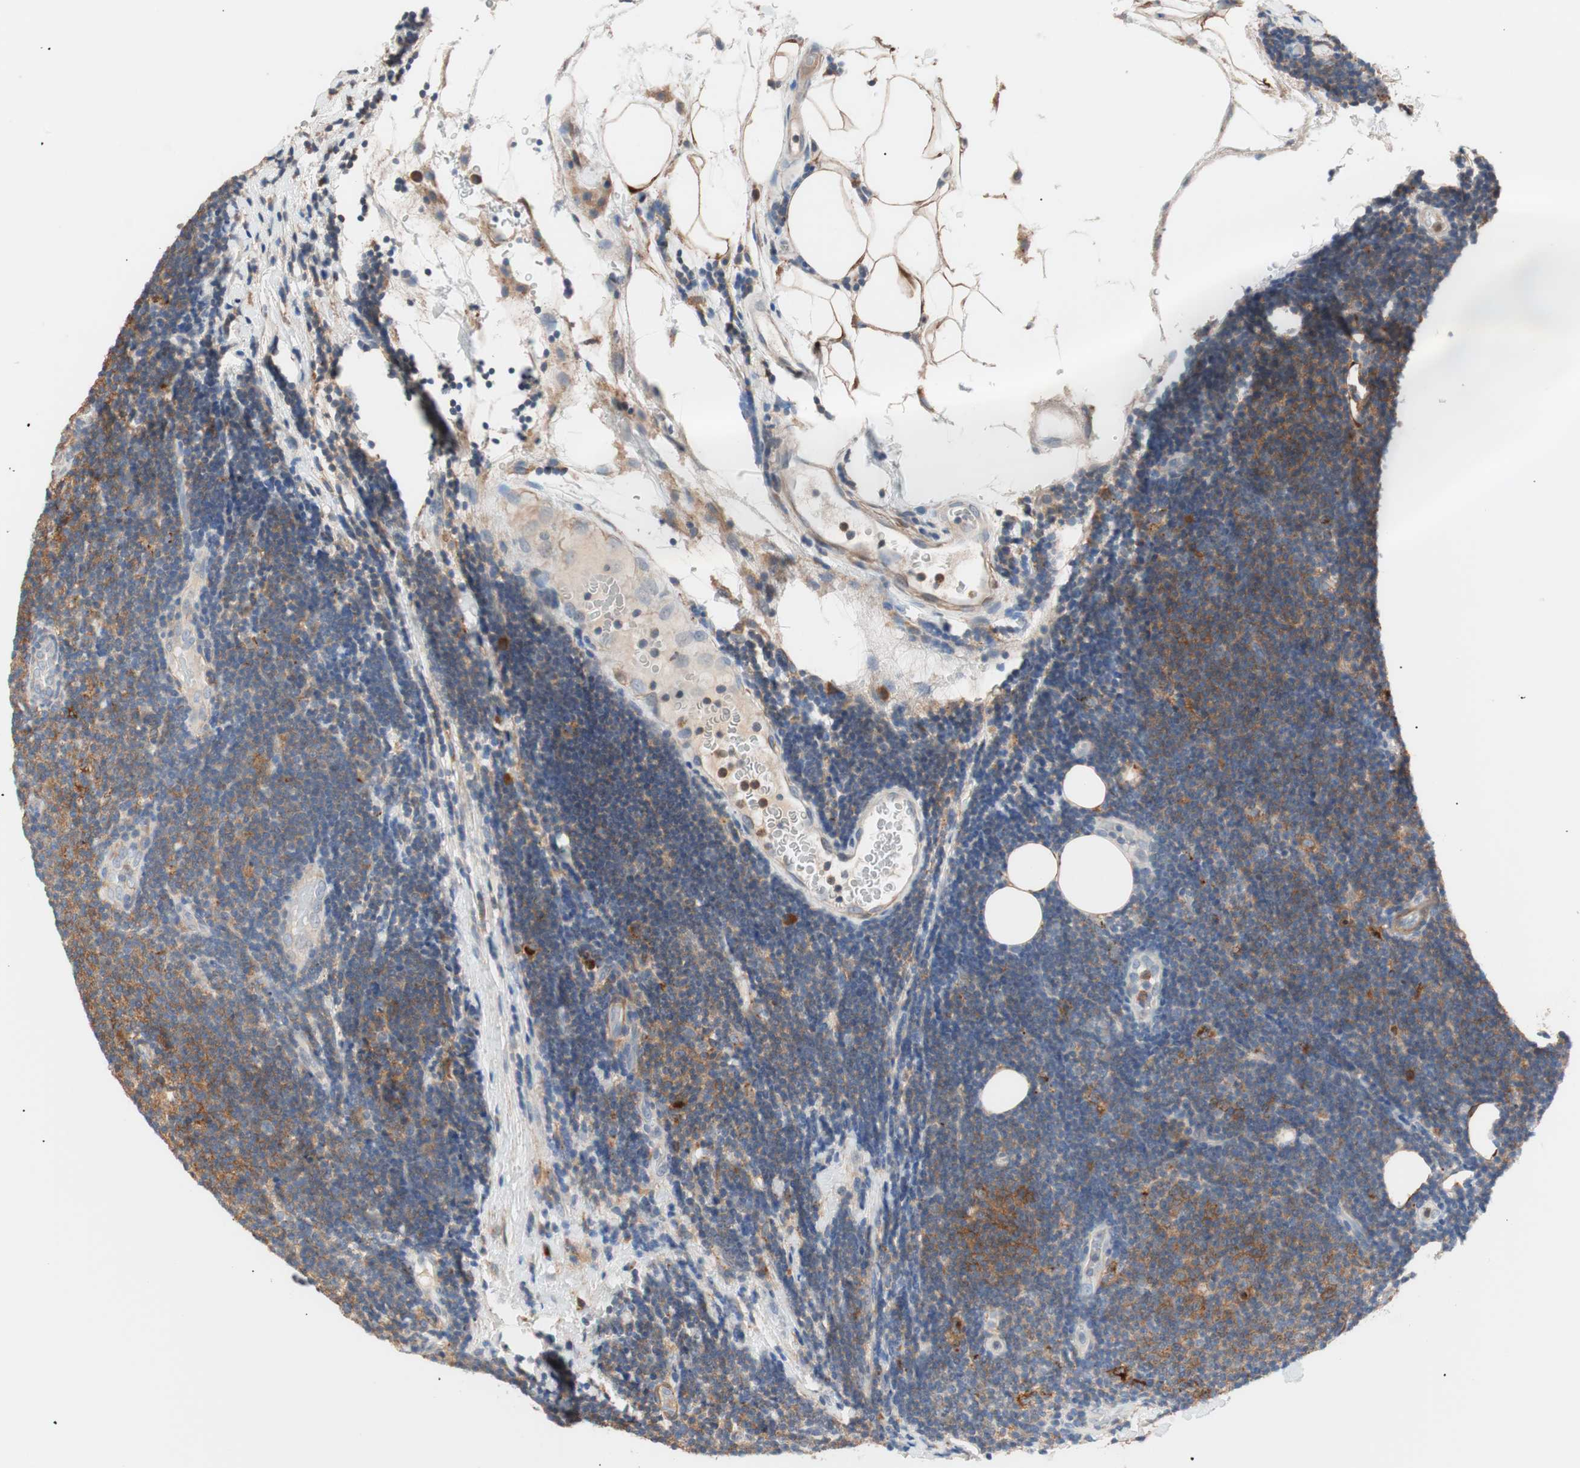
{"staining": {"intensity": "moderate", "quantity": "25%-75%", "location": "cytoplasmic/membranous"}, "tissue": "lymphoma", "cell_type": "Tumor cells", "image_type": "cancer", "snomed": [{"axis": "morphology", "description": "Malignant lymphoma, non-Hodgkin's type, Low grade"}, {"axis": "topography", "description": "Lymph node"}], "caption": "IHC staining of lymphoma, which demonstrates medium levels of moderate cytoplasmic/membranous expression in approximately 25%-75% of tumor cells indicating moderate cytoplasmic/membranous protein expression. The staining was performed using DAB (brown) for protein detection and nuclei were counterstained in hematoxylin (blue).", "gene": "LITAF", "patient": {"sex": "male", "age": 83}}